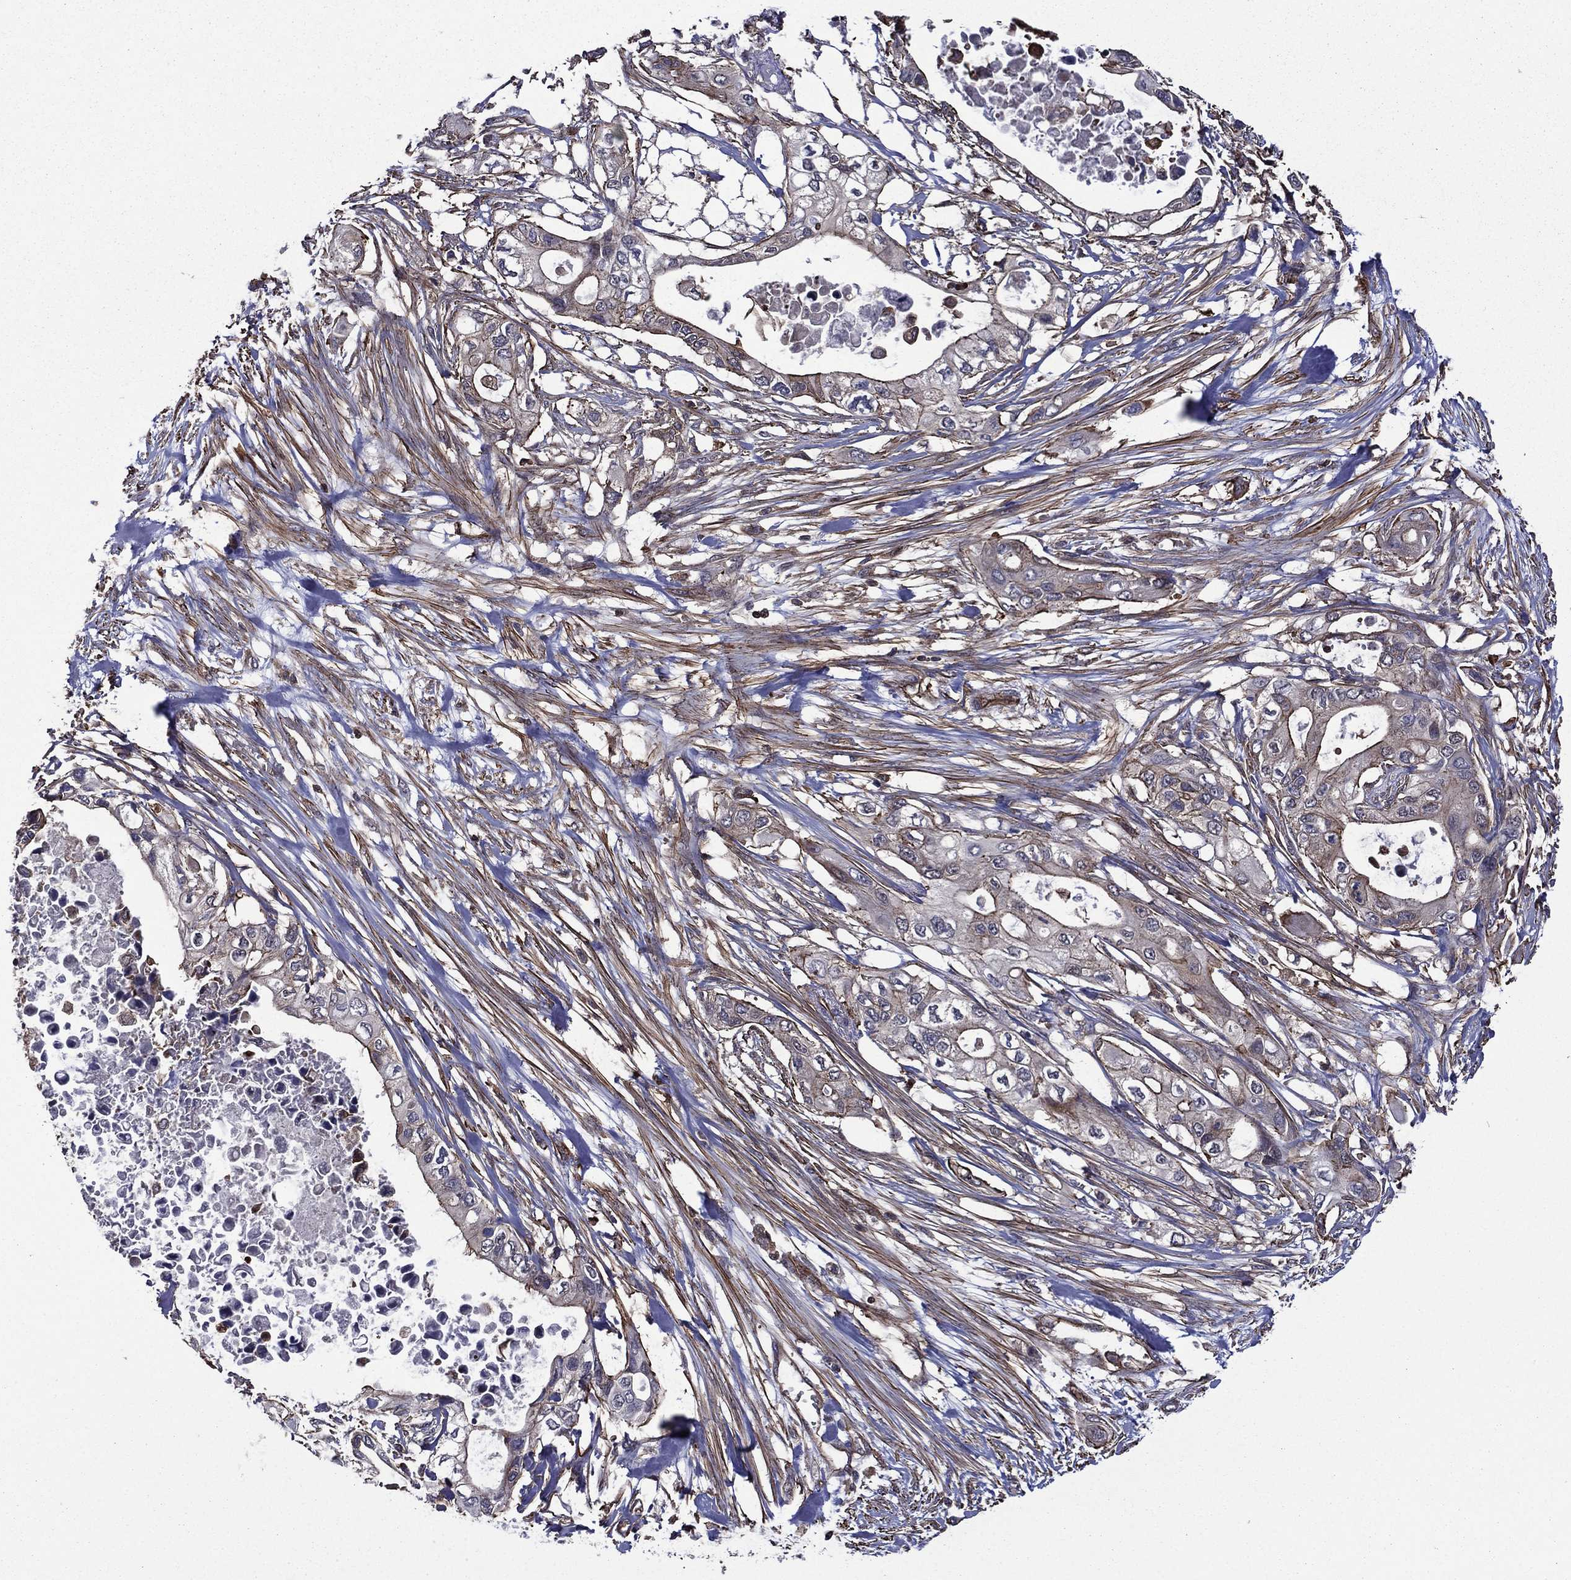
{"staining": {"intensity": "moderate", "quantity": "<25%", "location": "cytoplasmic/membranous"}, "tissue": "pancreatic cancer", "cell_type": "Tumor cells", "image_type": "cancer", "snomed": [{"axis": "morphology", "description": "Adenocarcinoma, NOS"}, {"axis": "topography", "description": "Pancreas"}], "caption": "About <25% of tumor cells in human pancreatic cancer demonstrate moderate cytoplasmic/membranous protein positivity as visualized by brown immunohistochemical staining.", "gene": "PLPP3", "patient": {"sex": "female", "age": 63}}